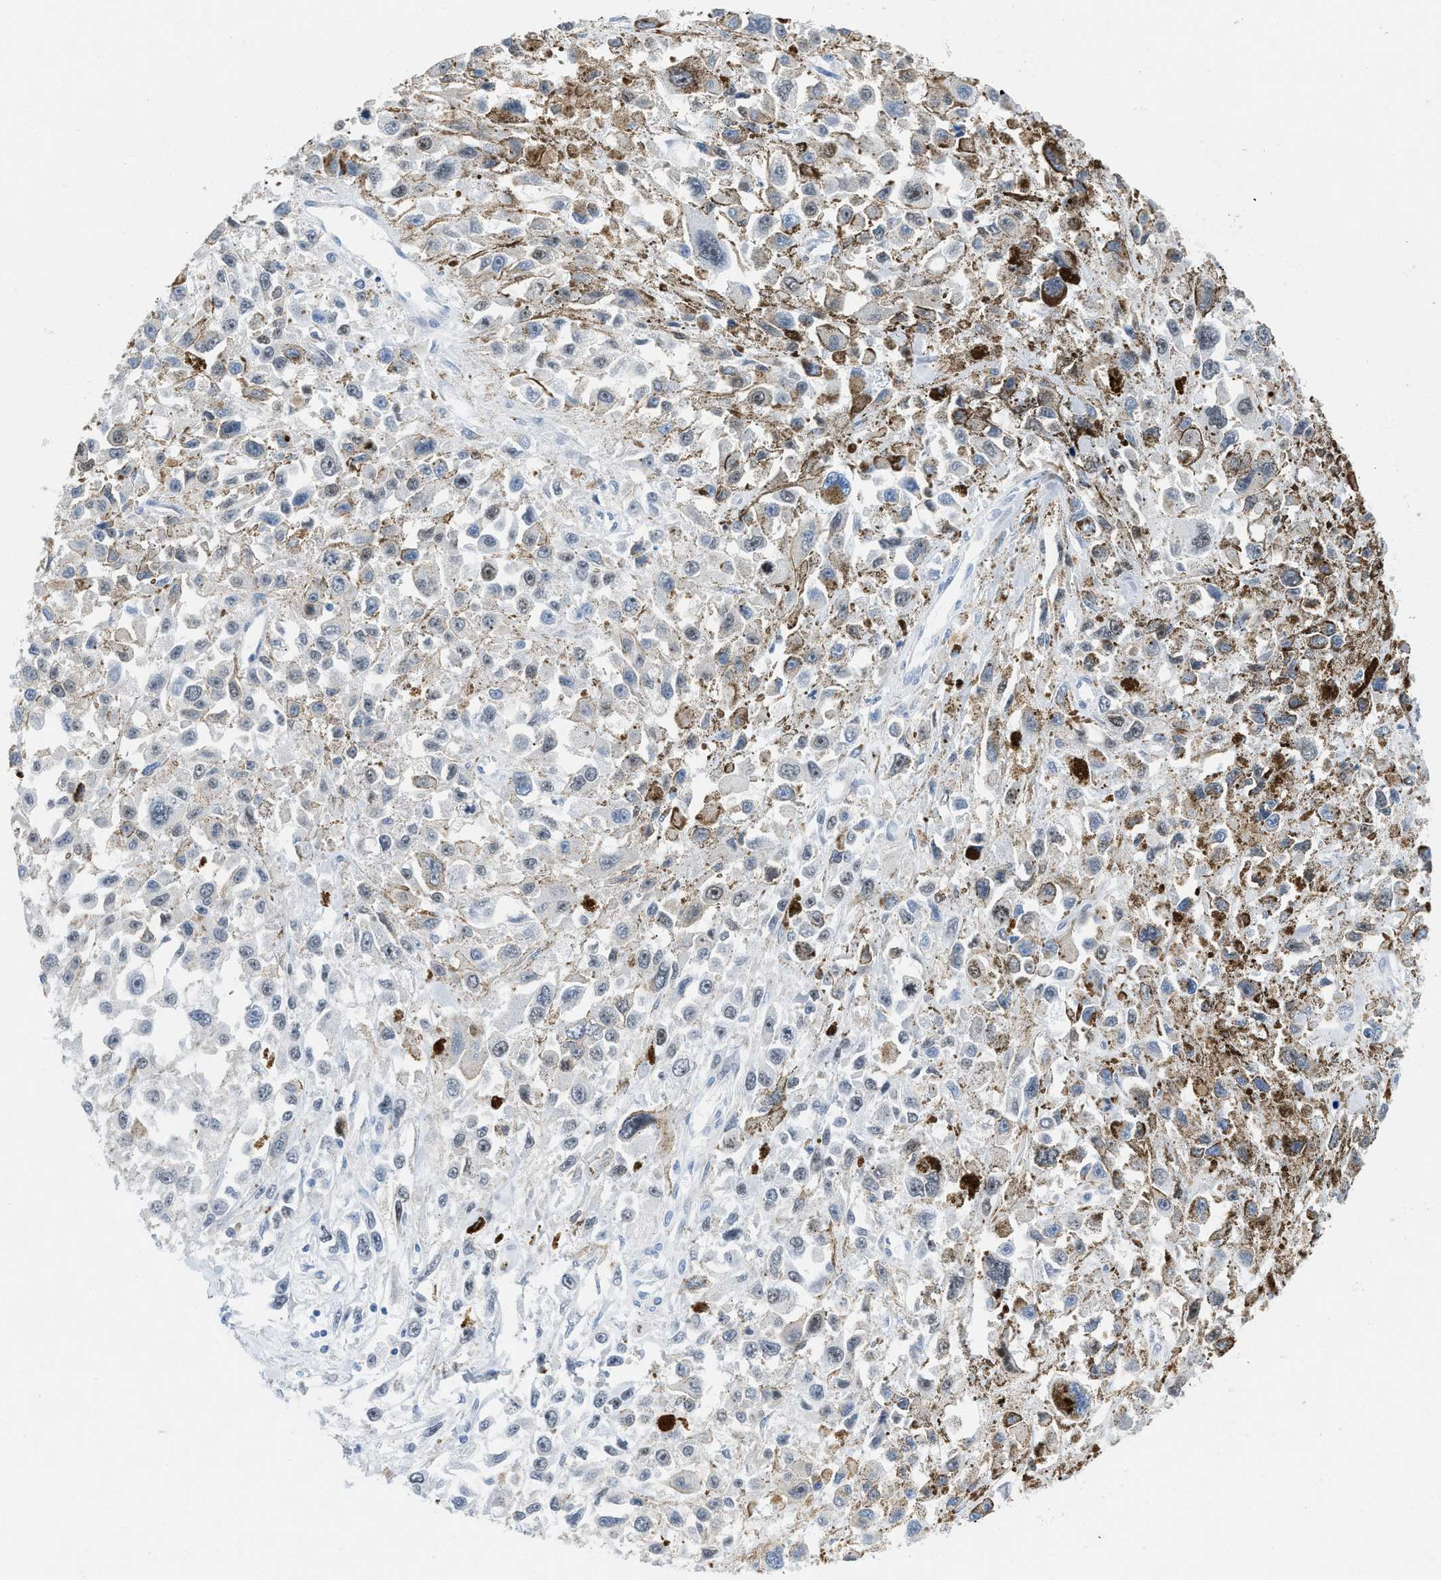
{"staining": {"intensity": "negative", "quantity": "none", "location": "none"}, "tissue": "melanoma", "cell_type": "Tumor cells", "image_type": "cancer", "snomed": [{"axis": "morphology", "description": "Malignant melanoma, Metastatic site"}, {"axis": "topography", "description": "Lymph node"}], "caption": "IHC of human melanoma shows no positivity in tumor cells.", "gene": "HLTF", "patient": {"sex": "male", "age": 59}}